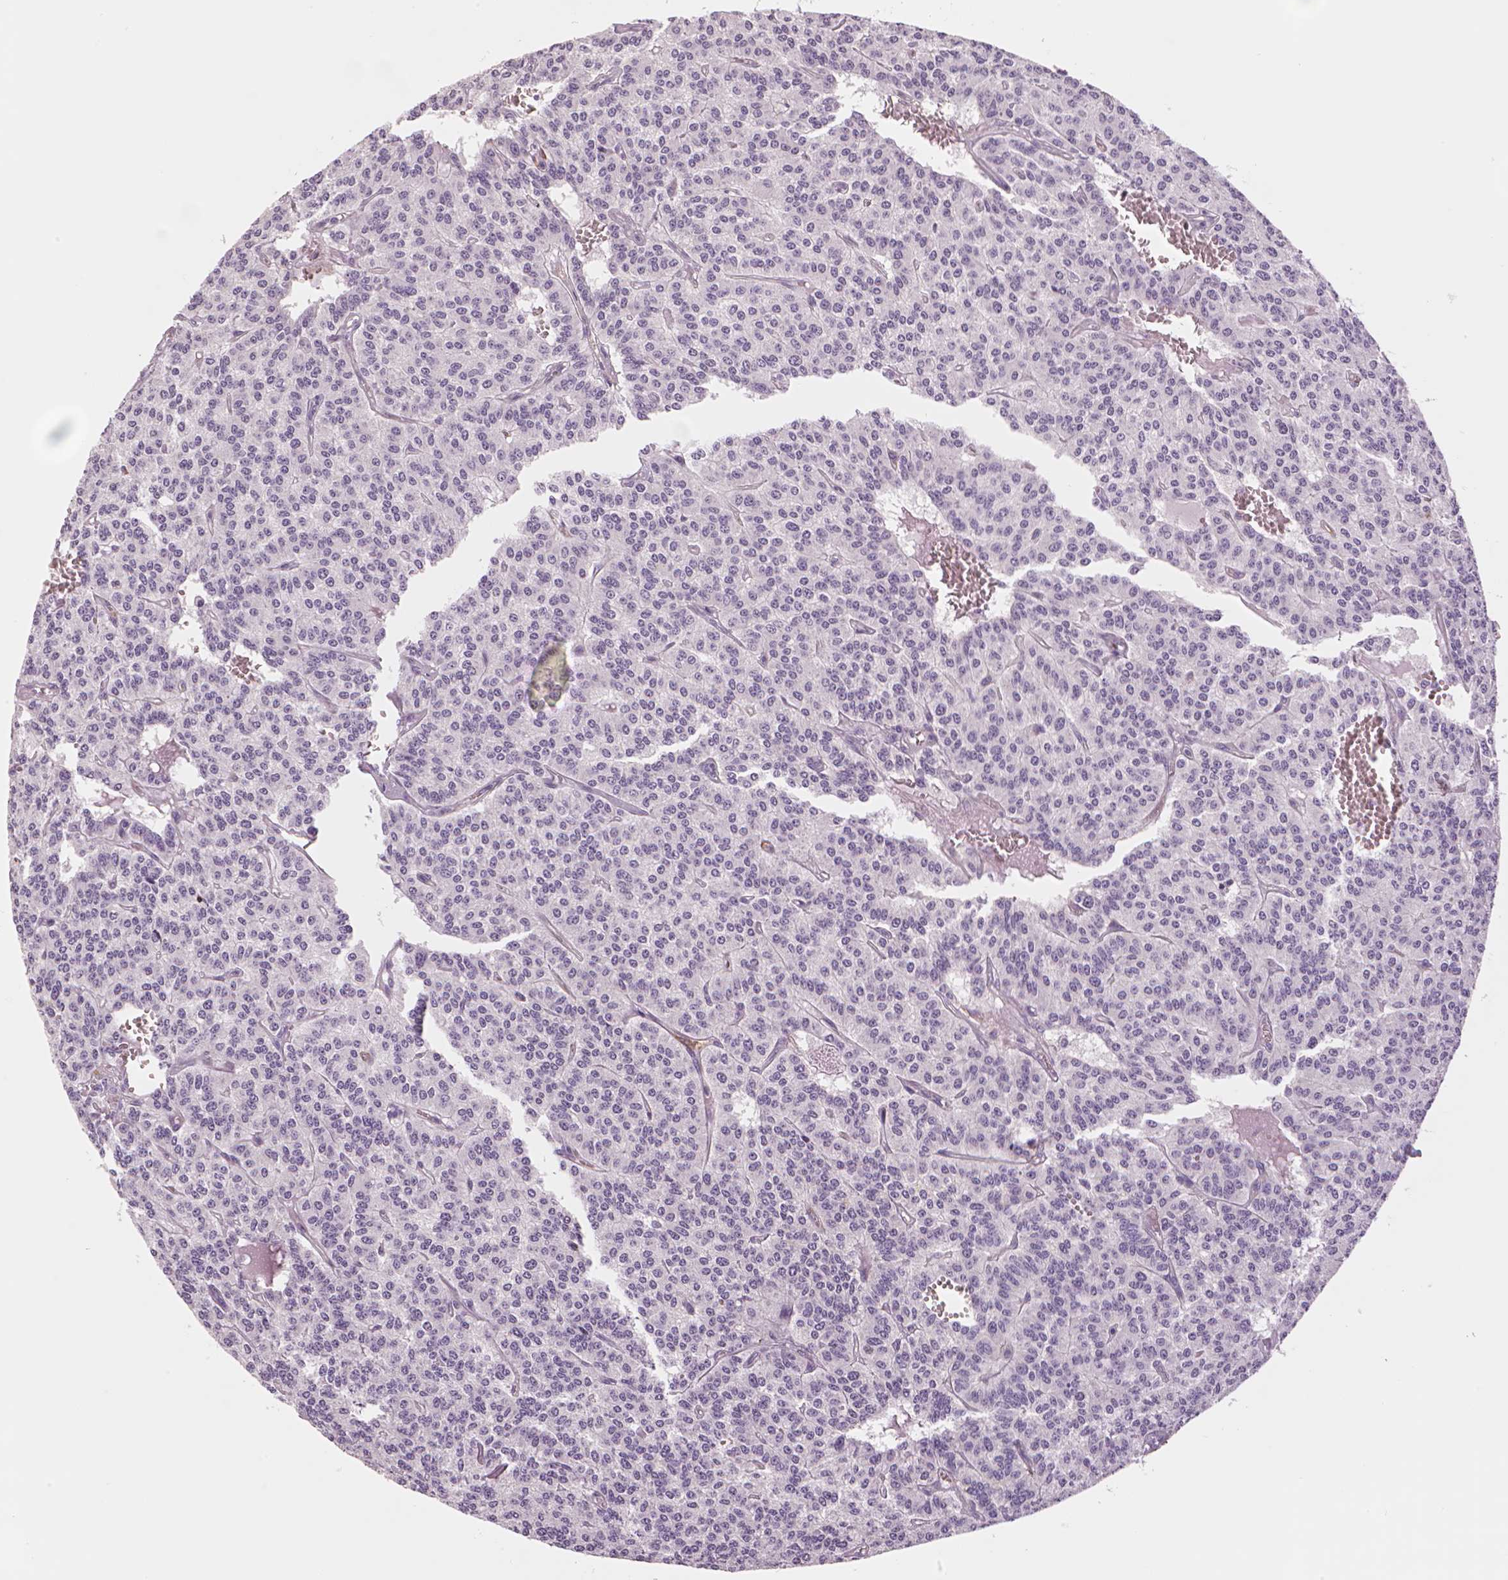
{"staining": {"intensity": "negative", "quantity": "none", "location": "none"}, "tissue": "carcinoid", "cell_type": "Tumor cells", "image_type": "cancer", "snomed": [{"axis": "morphology", "description": "Carcinoid, malignant, NOS"}, {"axis": "topography", "description": "Lung"}], "caption": "An IHC image of carcinoid (malignant) is shown. There is no staining in tumor cells of carcinoid (malignant).", "gene": "MKI67", "patient": {"sex": "female", "age": 71}}